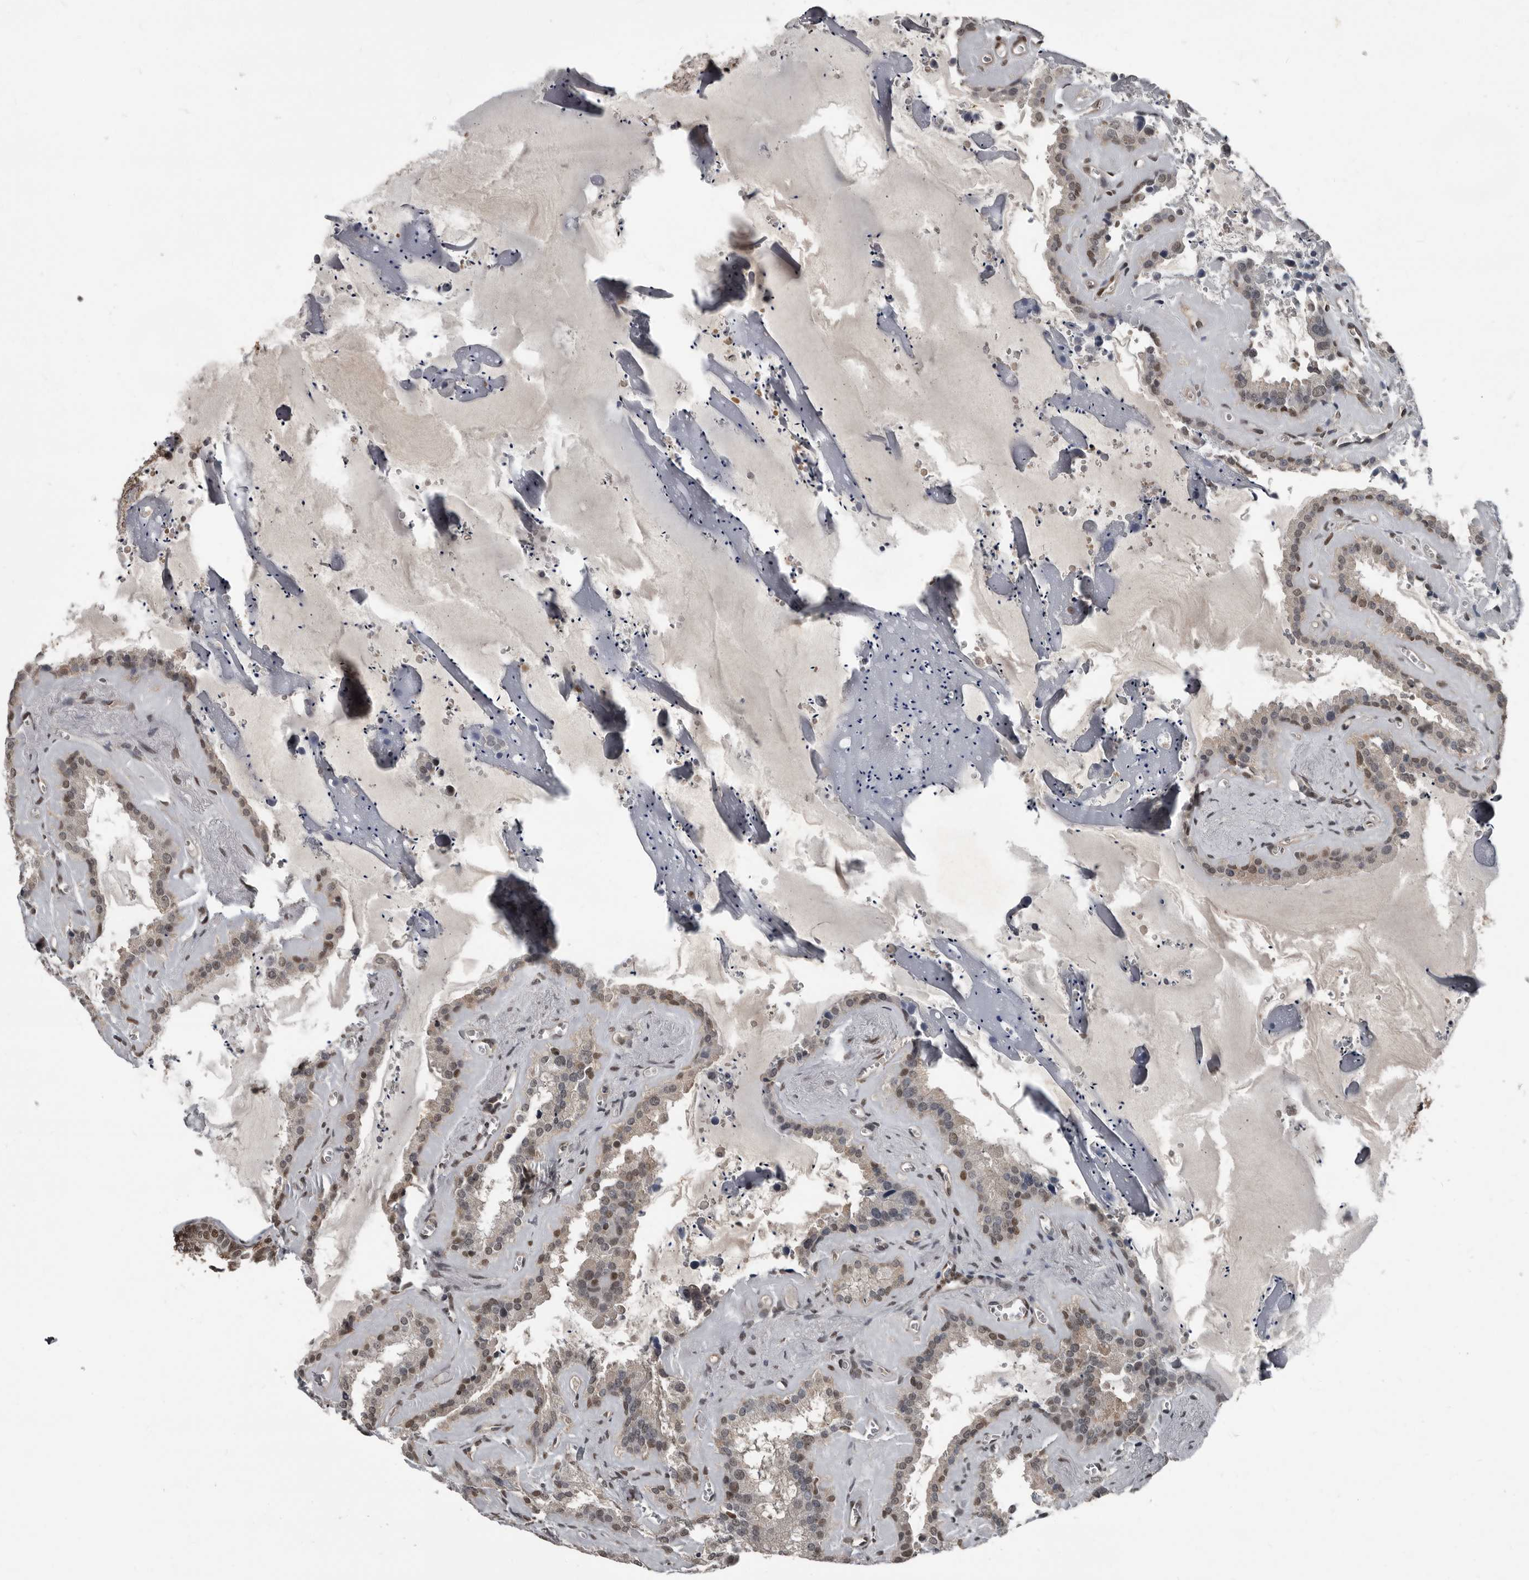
{"staining": {"intensity": "moderate", "quantity": "25%-75%", "location": "nuclear"}, "tissue": "seminal vesicle", "cell_type": "Glandular cells", "image_type": "normal", "snomed": [{"axis": "morphology", "description": "Normal tissue, NOS"}, {"axis": "topography", "description": "Prostate"}, {"axis": "topography", "description": "Seminal veicle"}], "caption": "Seminal vesicle stained with DAB (3,3'-diaminobenzidine) IHC reveals medium levels of moderate nuclear expression in about 25%-75% of glandular cells. (IHC, brightfield microscopy, high magnification).", "gene": "CHD1L", "patient": {"sex": "male", "age": 59}}